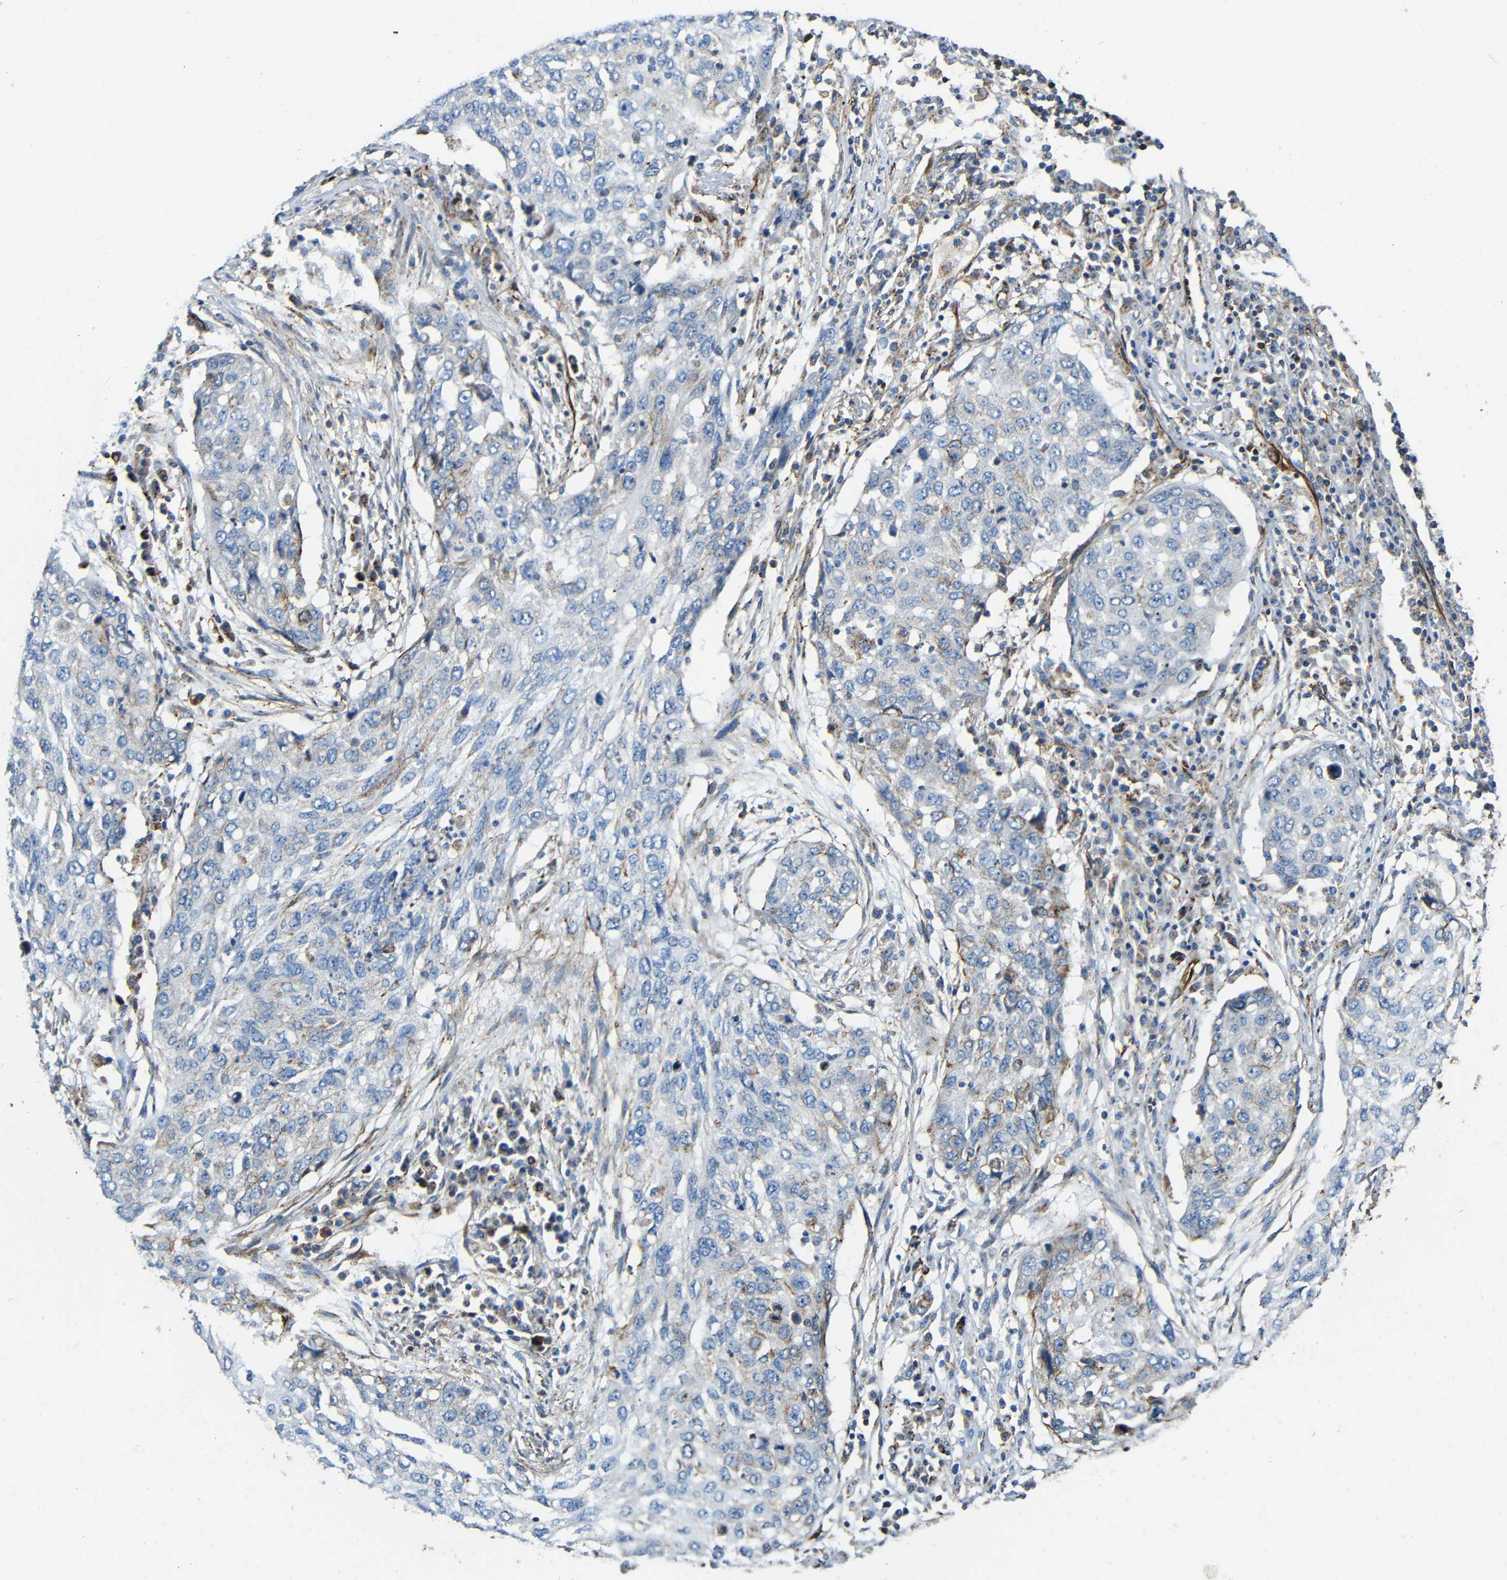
{"staining": {"intensity": "weak", "quantity": "<25%", "location": "cytoplasmic/membranous"}, "tissue": "lung cancer", "cell_type": "Tumor cells", "image_type": "cancer", "snomed": [{"axis": "morphology", "description": "Squamous cell carcinoma, NOS"}, {"axis": "topography", "description": "Lung"}], "caption": "This is an IHC photomicrograph of human lung squamous cell carcinoma. There is no expression in tumor cells.", "gene": "IGSF10", "patient": {"sex": "female", "age": 63}}